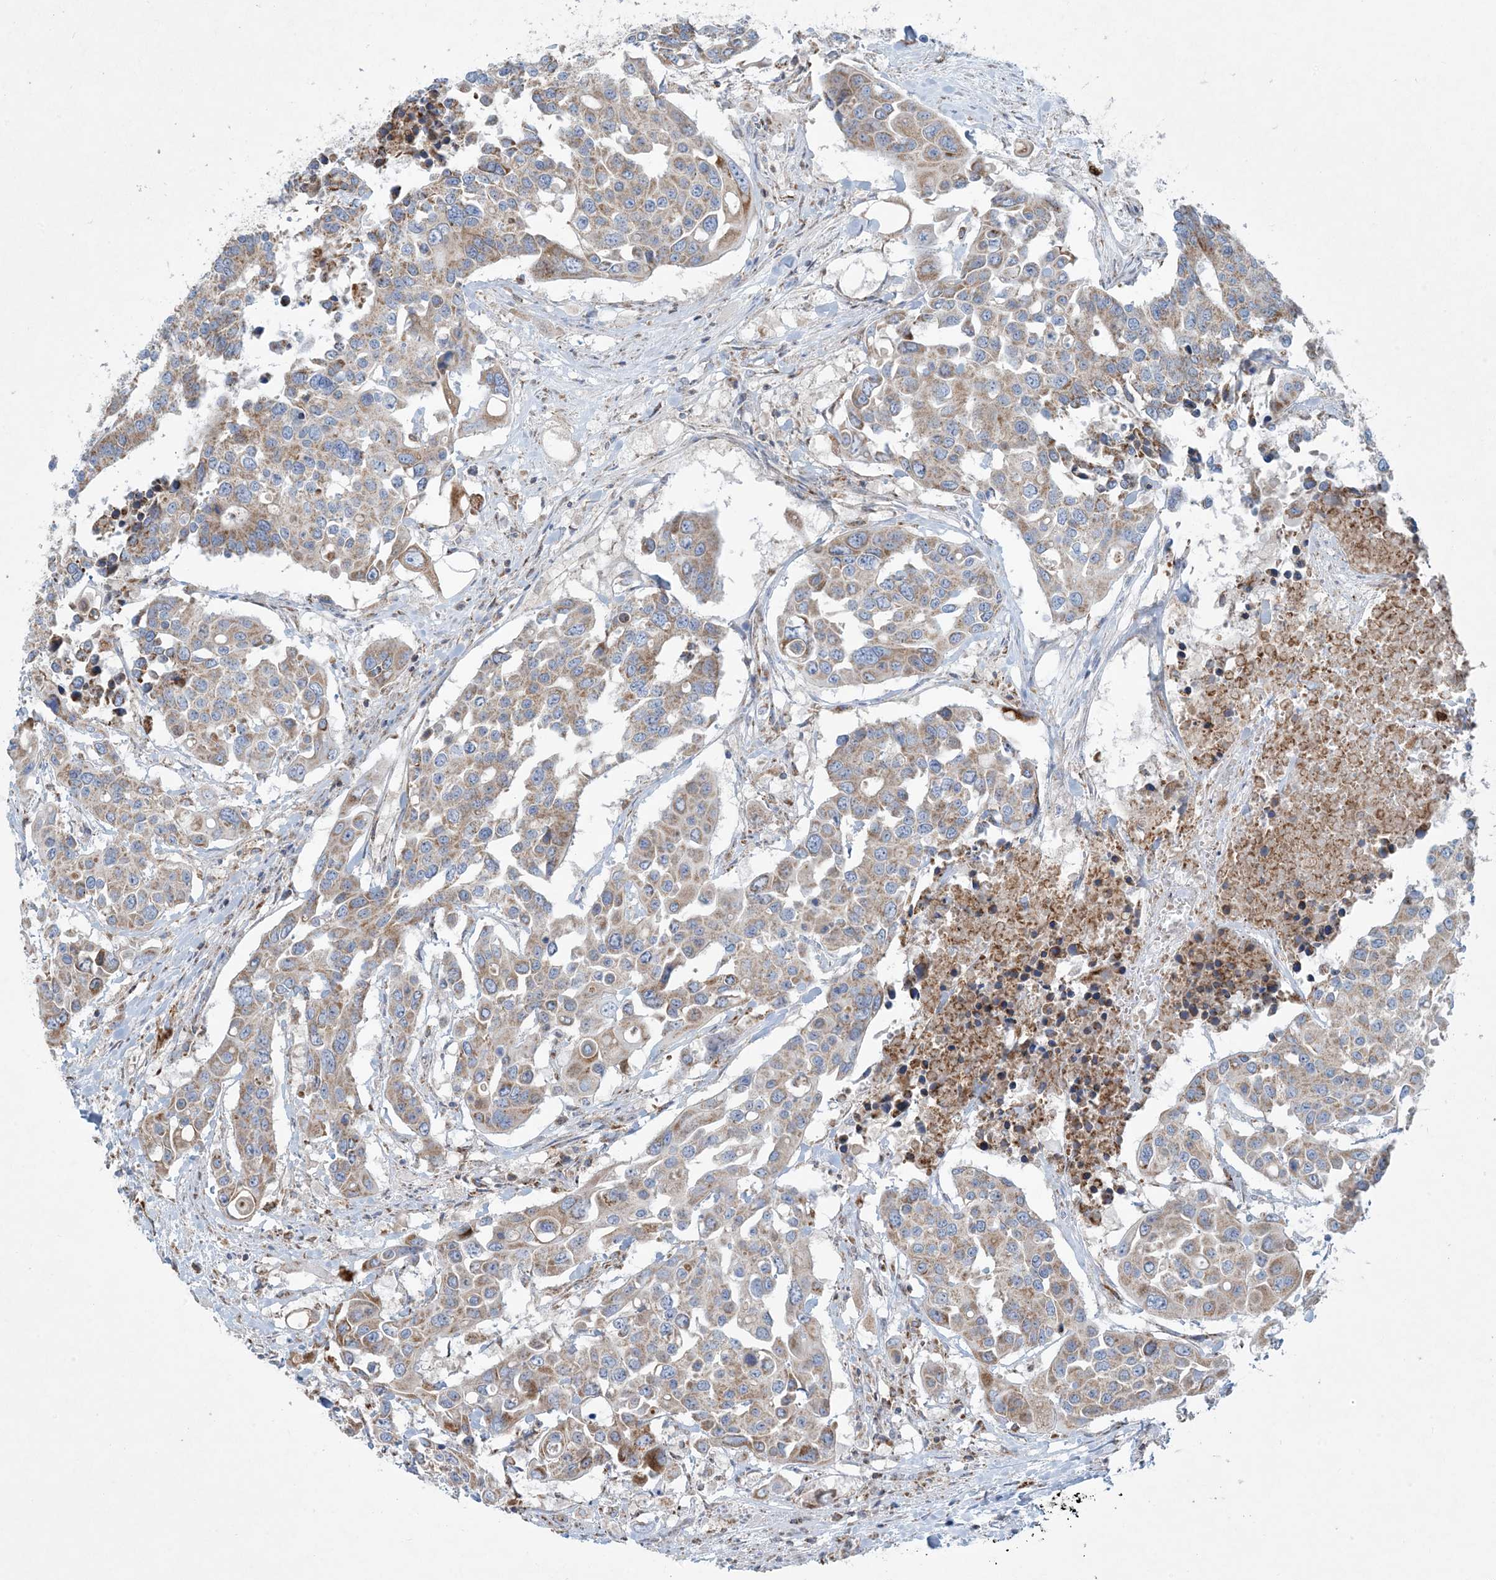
{"staining": {"intensity": "moderate", "quantity": "25%-75%", "location": "cytoplasmic/membranous"}, "tissue": "colorectal cancer", "cell_type": "Tumor cells", "image_type": "cancer", "snomed": [{"axis": "morphology", "description": "Adenocarcinoma, NOS"}, {"axis": "topography", "description": "Colon"}], "caption": "This is a photomicrograph of immunohistochemistry (IHC) staining of colorectal cancer (adenocarcinoma), which shows moderate staining in the cytoplasmic/membranous of tumor cells.", "gene": "BEND4", "patient": {"sex": "male", "age": 77}}